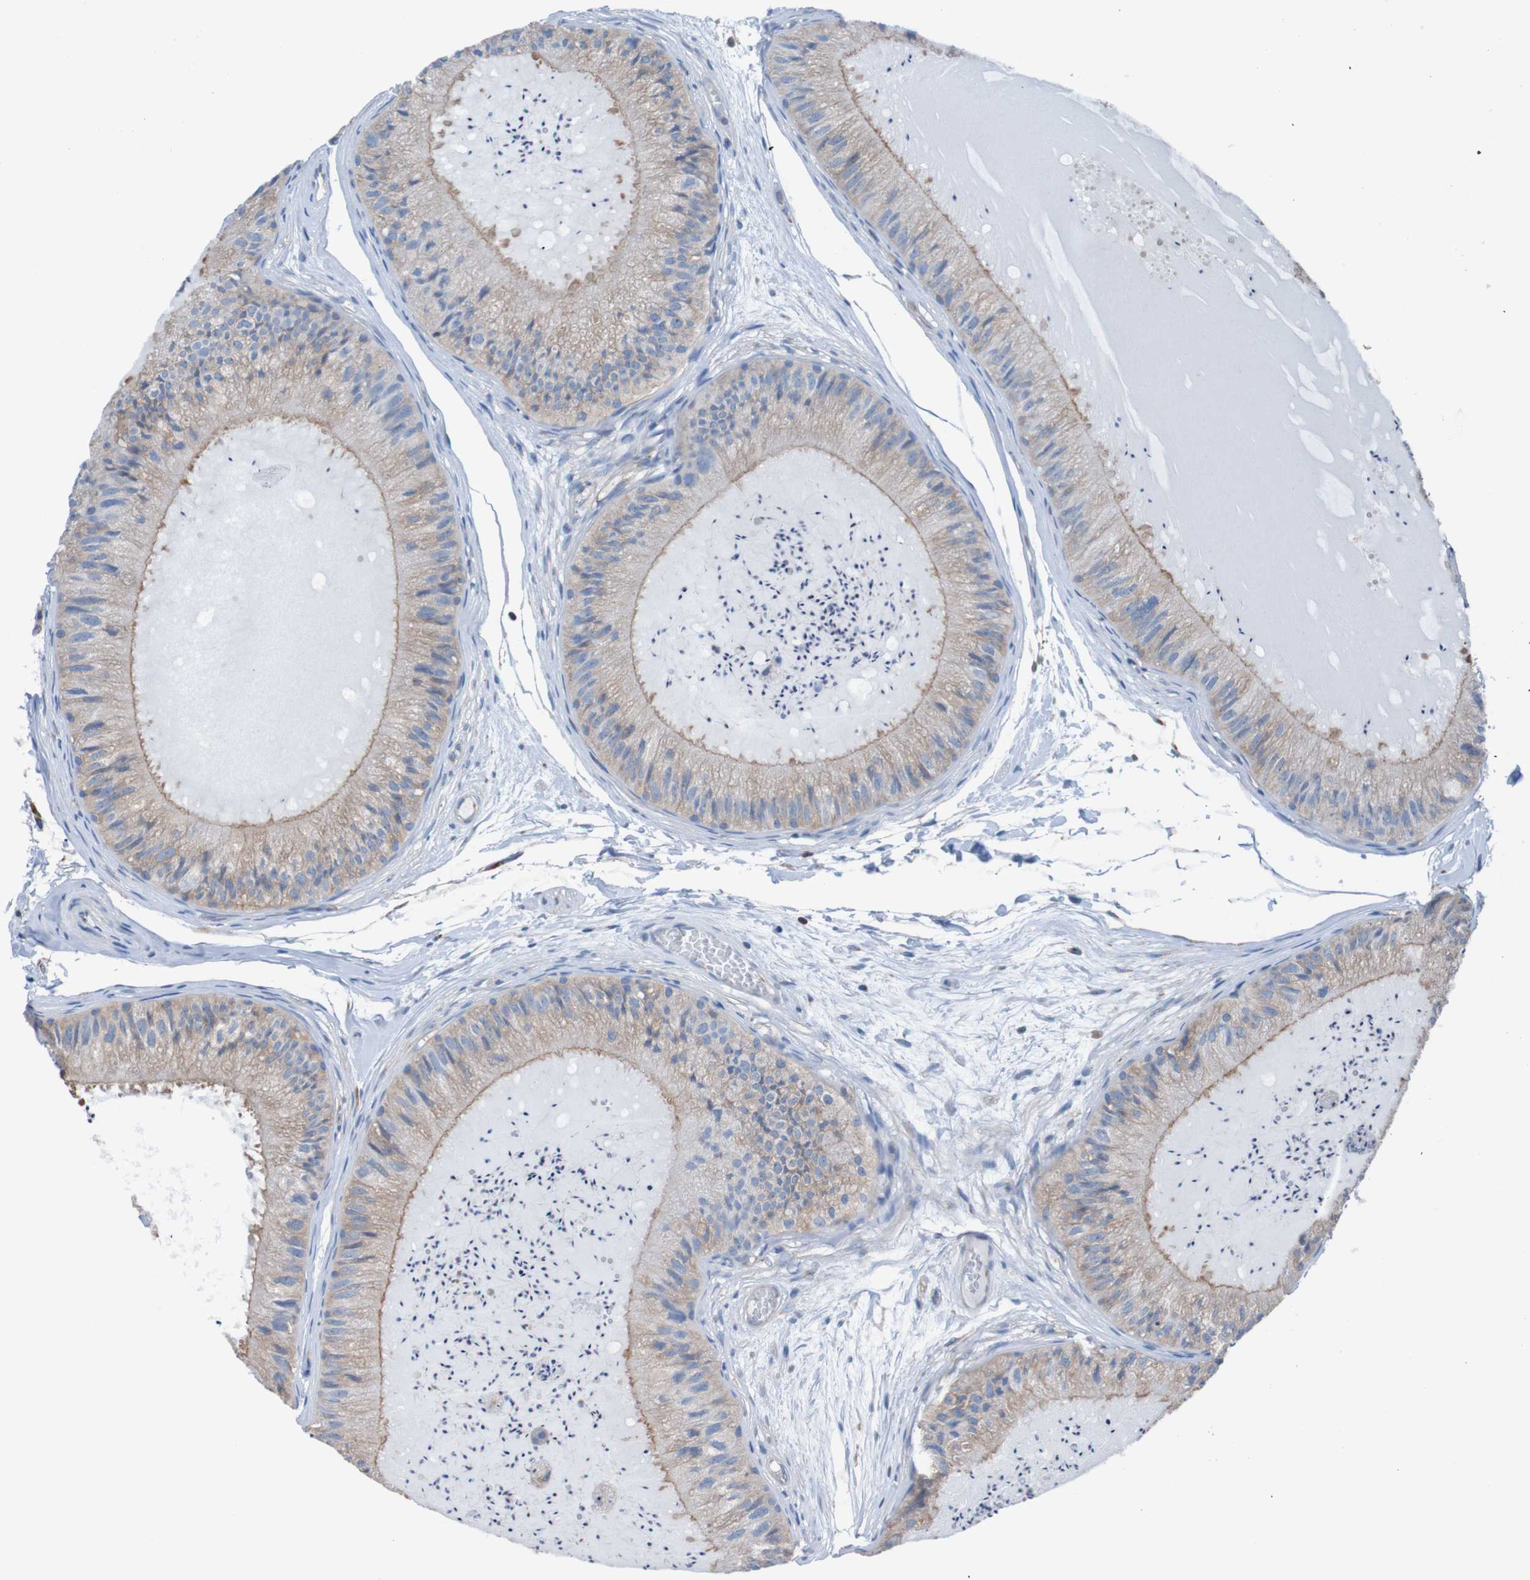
{"staining": {"intensity": "moderate", "quantity": ">75%", "location": "cytoplasmic/membranous"}, "tissue": "epididymis", "cell_type": "Glandular cells", "image_type": "normal", "snomed": [{"axis": "morphology", "description": "Normal tissue, NOS"}, {"axis": "topography", "description": "Epididymis"}], "caption": "Immunohistochemistry staining of unremarkable epididymis, which exhibits medium levels of moderate cytoplasmic/membranous positivity in about >75% of glandular cells indicating moderate cytoplasmic/membranous protein expression. The staining was performed using DAB (brown) for protein detection and nuclei were counterstained in hematoxylin (blue).", "gene": "MINAR1", "patient": {"sex": "male", "age": 31}}